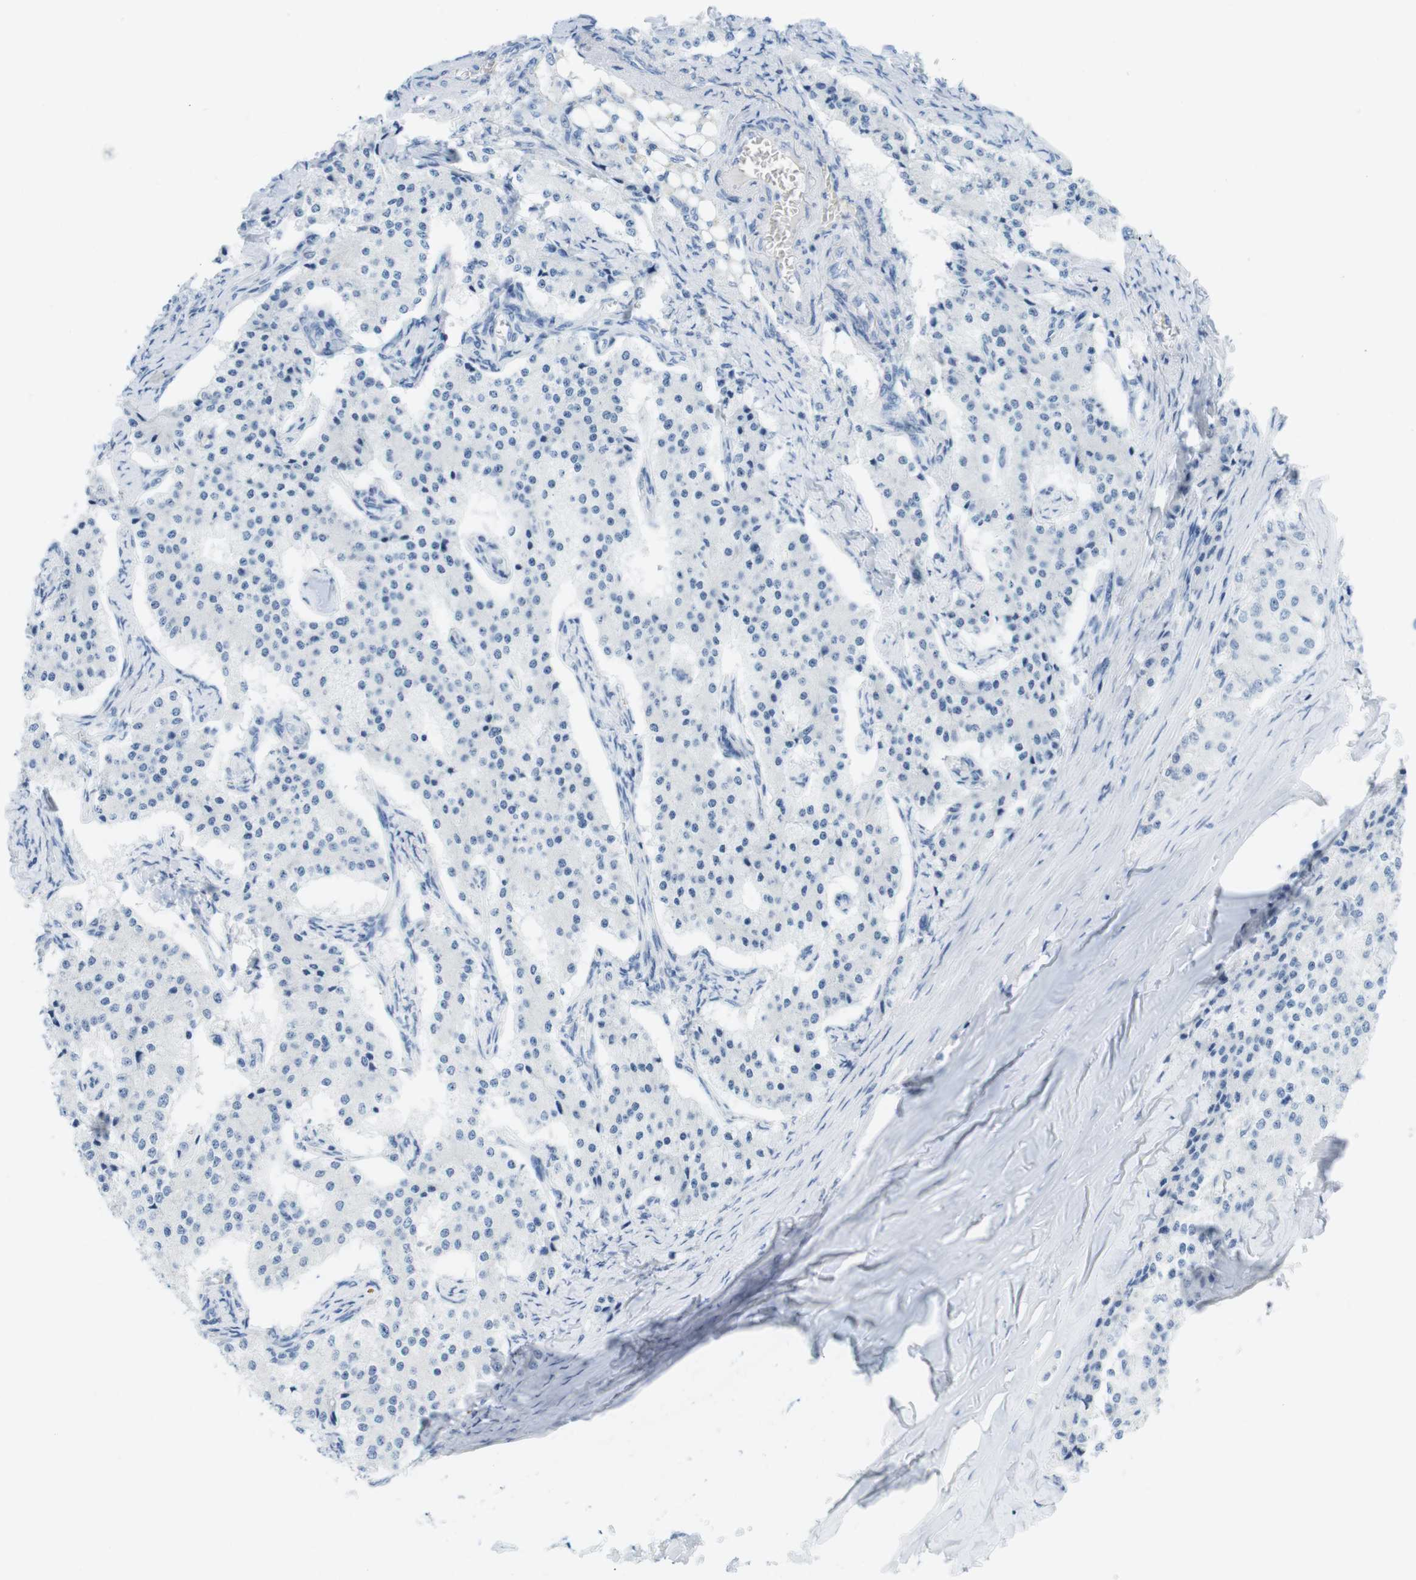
{"staining": {"intensity": "negative", "quantity": "none", "location": "none"}, "tissue": "carcinoid", "cell_type": "Tumor cells", "image_type": "cancer", "snomed": [{"axis": "morphology", "description": "Carcinoid, malignant, NOS"}, {"axis": "topography", "description": "Colon"}], "caption": "DAB immunohistochemical staining of human carcinoid (malignant) exhibits no significant staining in tumor cells. (IHC, brightfield microscopy, high magnification).", "gene": "TNNT2", "patient": {"sex": "female", "age": 52}}